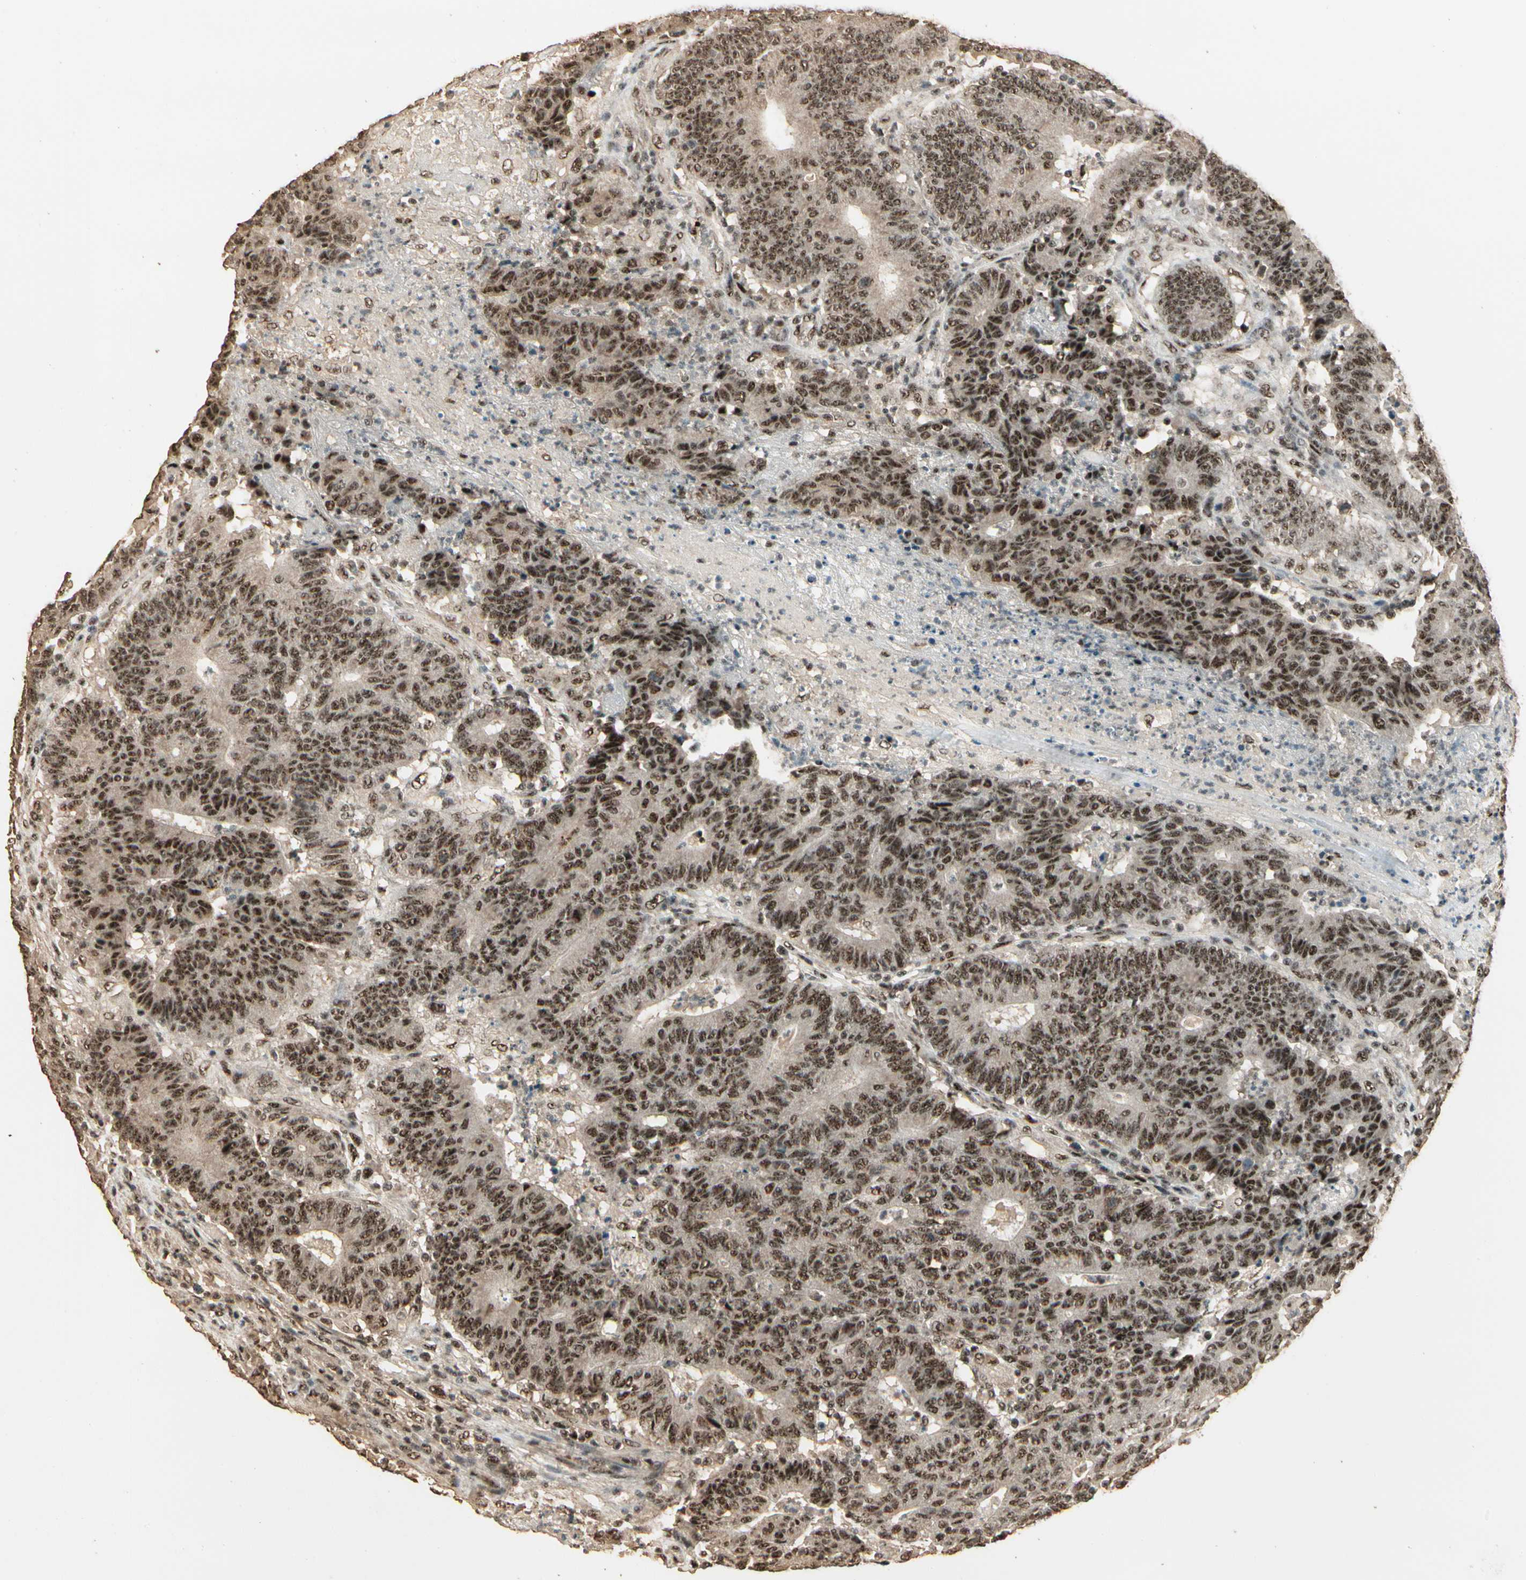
{"staining": {"intensity": "moderate", "quantity": ">75%", "location": "cytoplasmic/membranous,nuclear"}, "tissue": "colorectal cancer", "cell_type": "Tumor cells", "image_type": "cancer", "snomed": [{"axis": "morphology", "description": "Normal tissue, NOS"}, {"axis": "morphology", "description": "Adenocarcinoma, NOS"}, {"axis": "topography", "description": "Colon"}], "caption": "IHC photomicrograph of neoplastic tissue: colorectal adenocarcinoma stained using IHC shows medium levels of moderate protein expression localized specifically in the cytoplasmic/membranous and nuclear of tumor cells, appearing as a cytoplasmic/membranous and nuclear brown color.", "gene": "RBM25", "patient": {"sex": "female", "age": 75}}